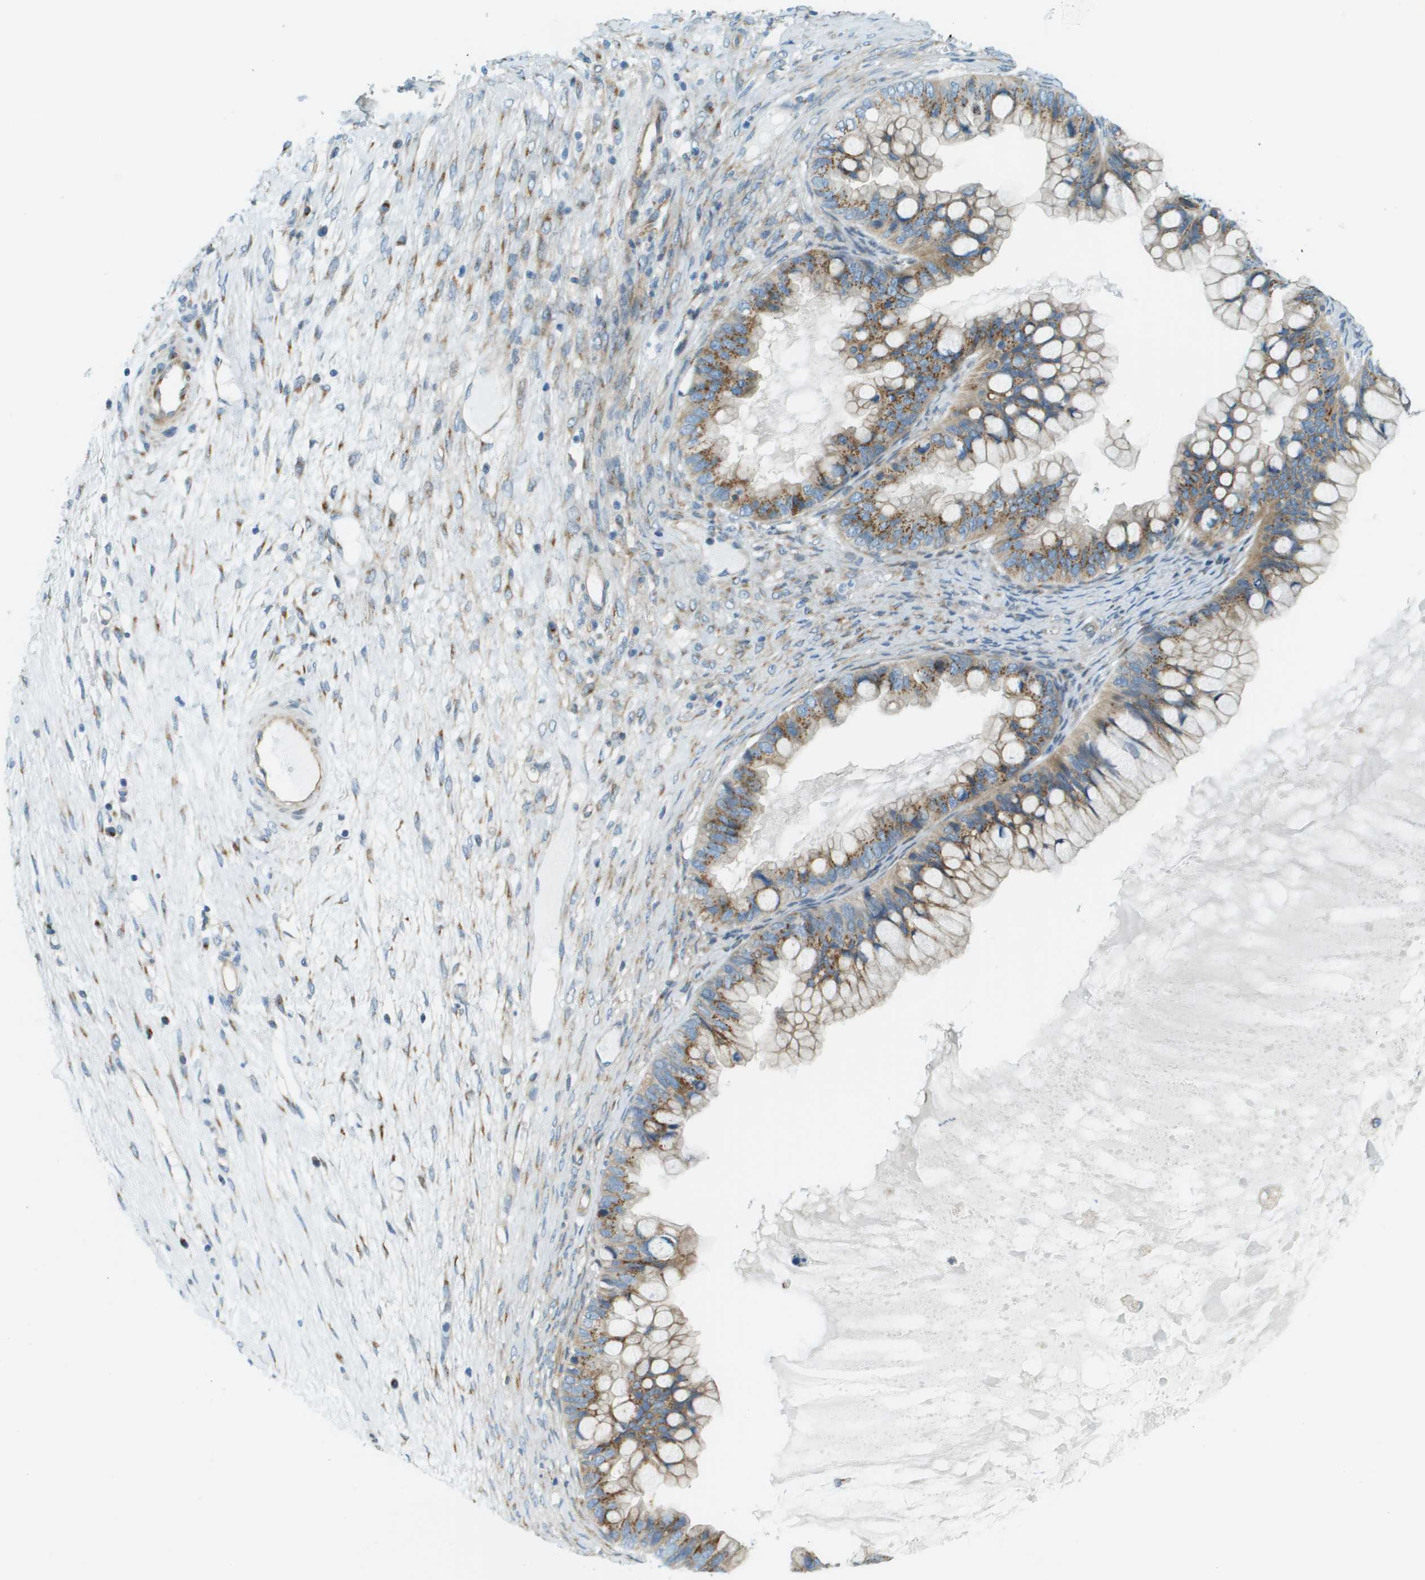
{"staining": {"intensity": "moderate", "quantity": ">75%", "location": "cytoplasmic/membranous"}, "tissue": "ovarian cancer", "cell_type": "Tumor cells", "image_type": "cancer", "snomed": [{"axis": "morphology", "description": "Cystadenocarcinoma, mucinous, NOS"}, {"axis": "topography", "description": "Ovary"}], "caption": "An image showing moderate cytoplasmic/membranous staining in about >75% of tumor cells in mucinous cystadenocarcinoma (ovarian), as visualized by brown immunohistochemical staining.", "gene": "ACBD3", "patient": {"sex": "female", "age": 80}}